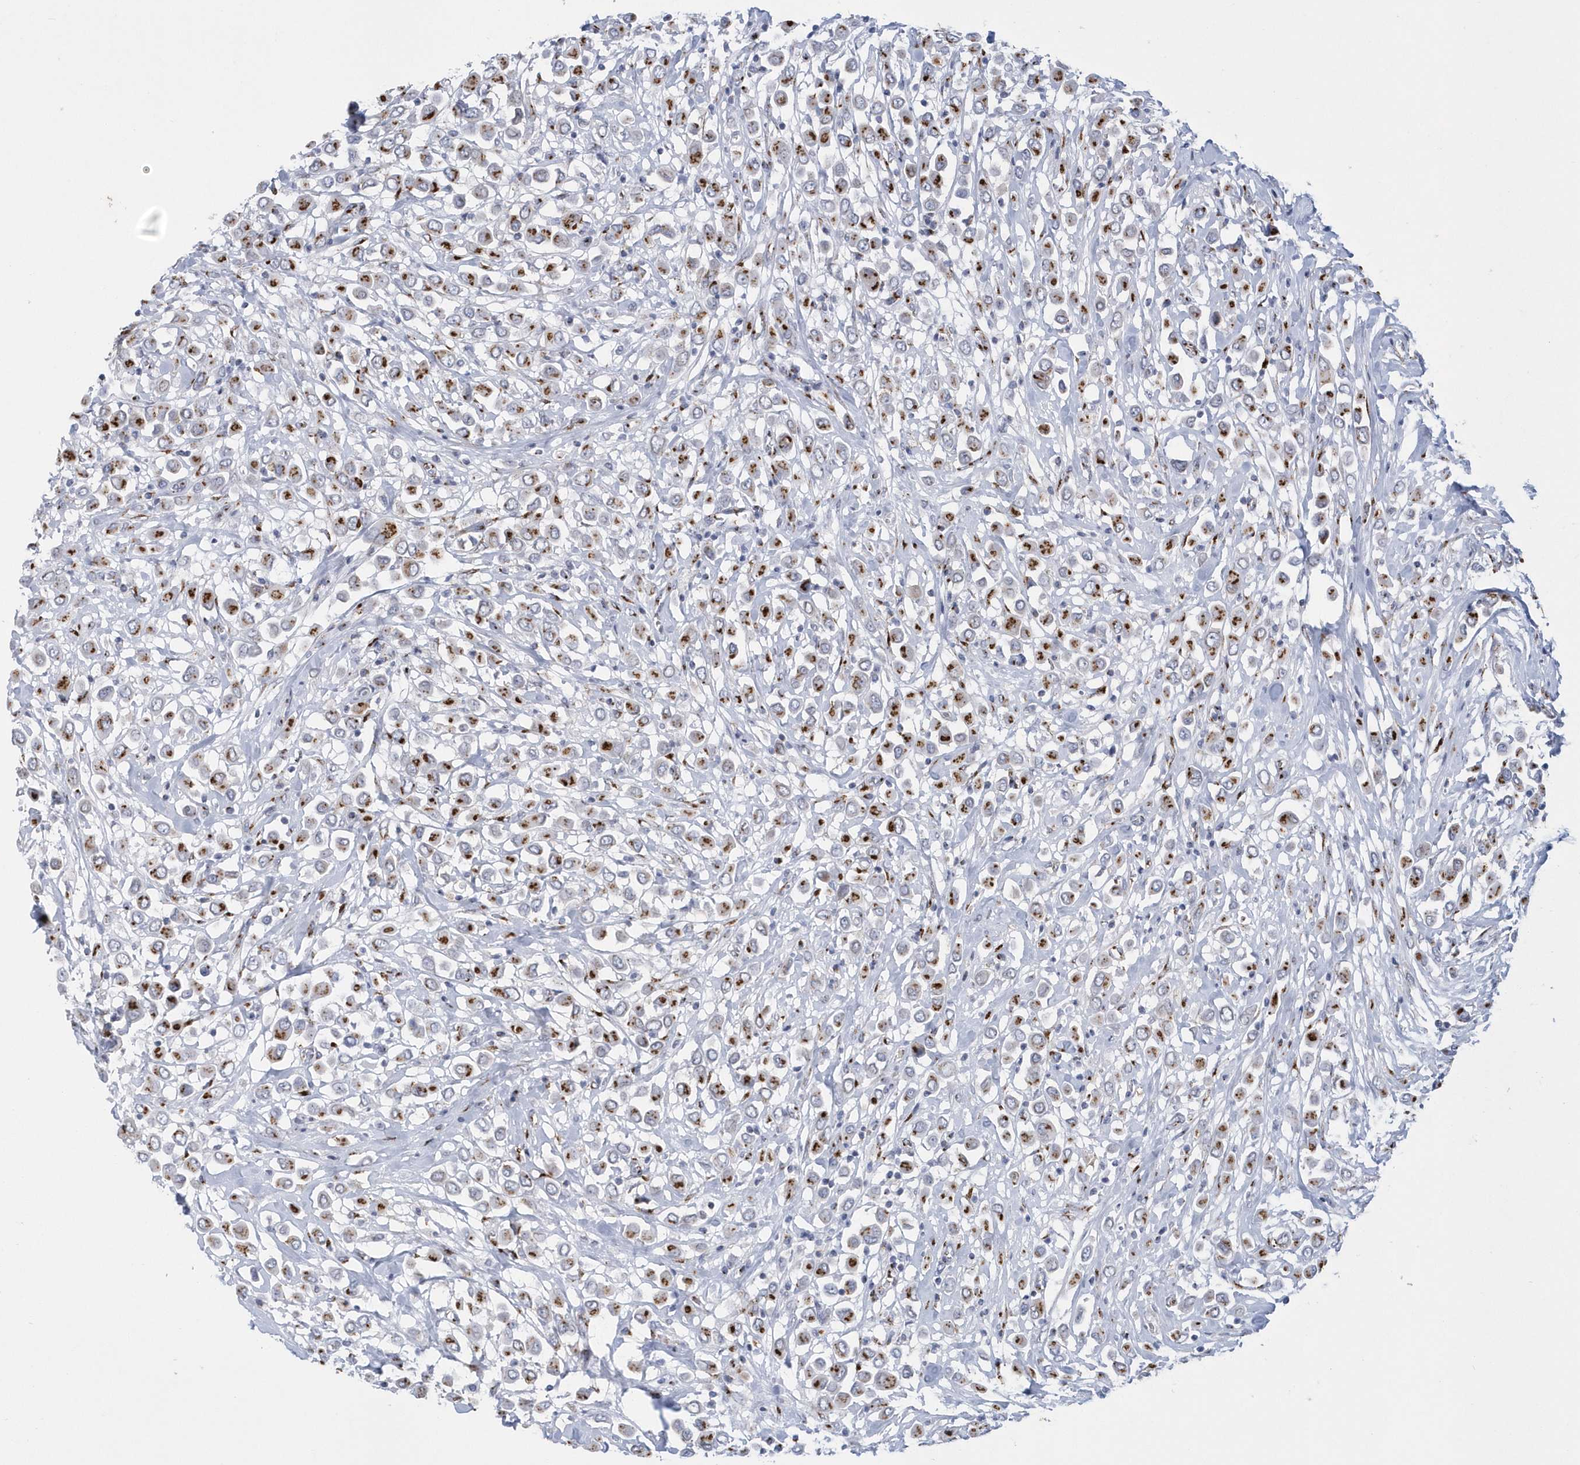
{"staining": {"intensity": "moderate", "quantity": ">75%", "location": "cytoplasmic/membranous"}, "tissue": "breast cancer", "cell_type": "Tumor cells", "image_type": "cancer", "snomed": [{"axis": "morphology", "description": "Duct carcinoma"}, {"axis": "topography", "description": "Breast"}], "caption": "Protein staining of breast cancer tissue demonstrates moderate cytoplasmic/membranous expression in about >75% of tumor cells. Nuclei are stained in blue.", "gene": "SLX9", "patient": {"sex": "female", "age": 61}}